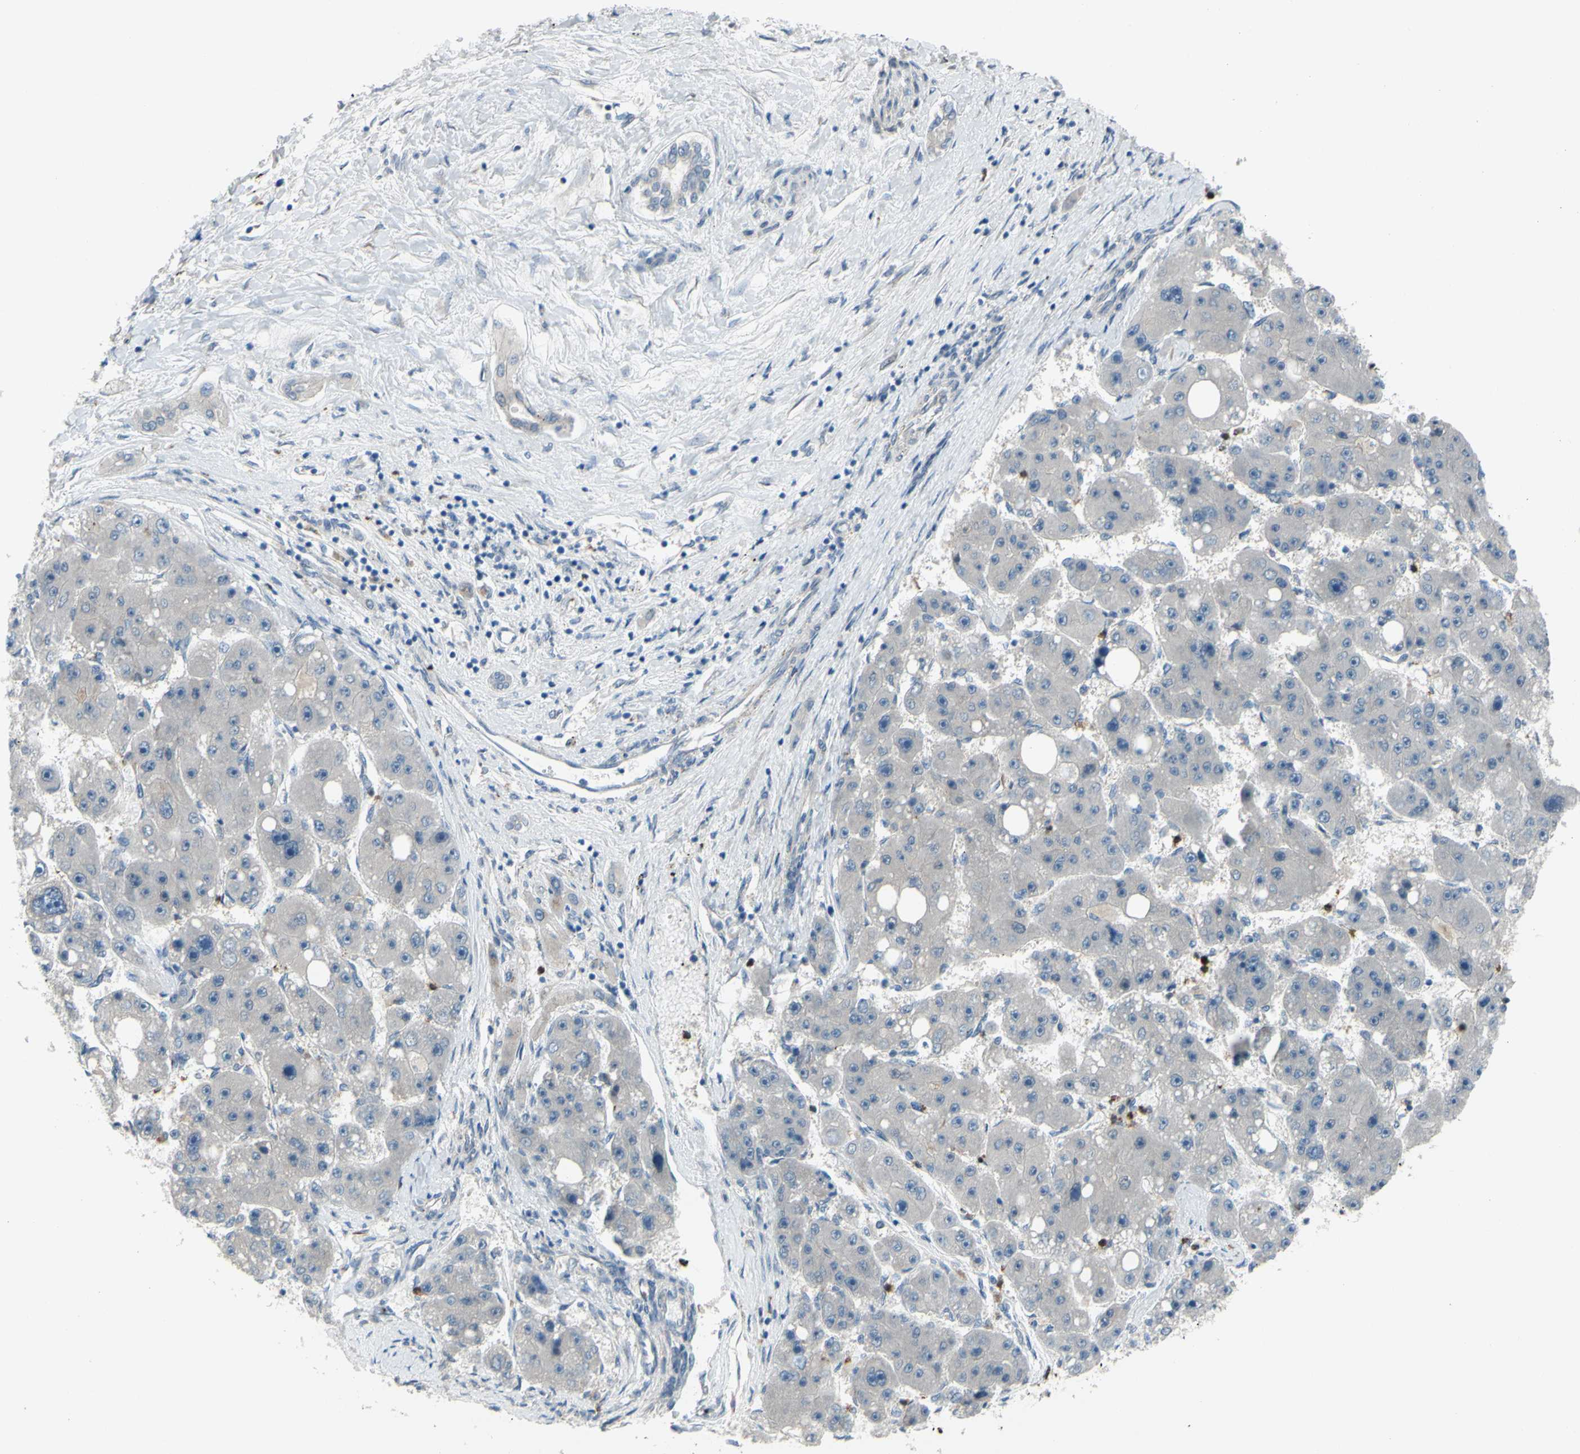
{"staining": {"intensity": "negative", "quantity": "none", "location": "none"}, "tissue": "liver cancer", "cell_type": "Tumor cells", "image_type": "cancer", "snomed": [{"axis": "morphology", "description": "Carcinoma, Hepatocellular, NOS"}, {"axis": "topography", "description": "Liver"}], "caption": "Immunohistochemical staining of human liver cancer demonstrates no significant positivity in tumor cells.", "gene": "GRAMD2B", "patient": {"sex": "female", "age": 61}}